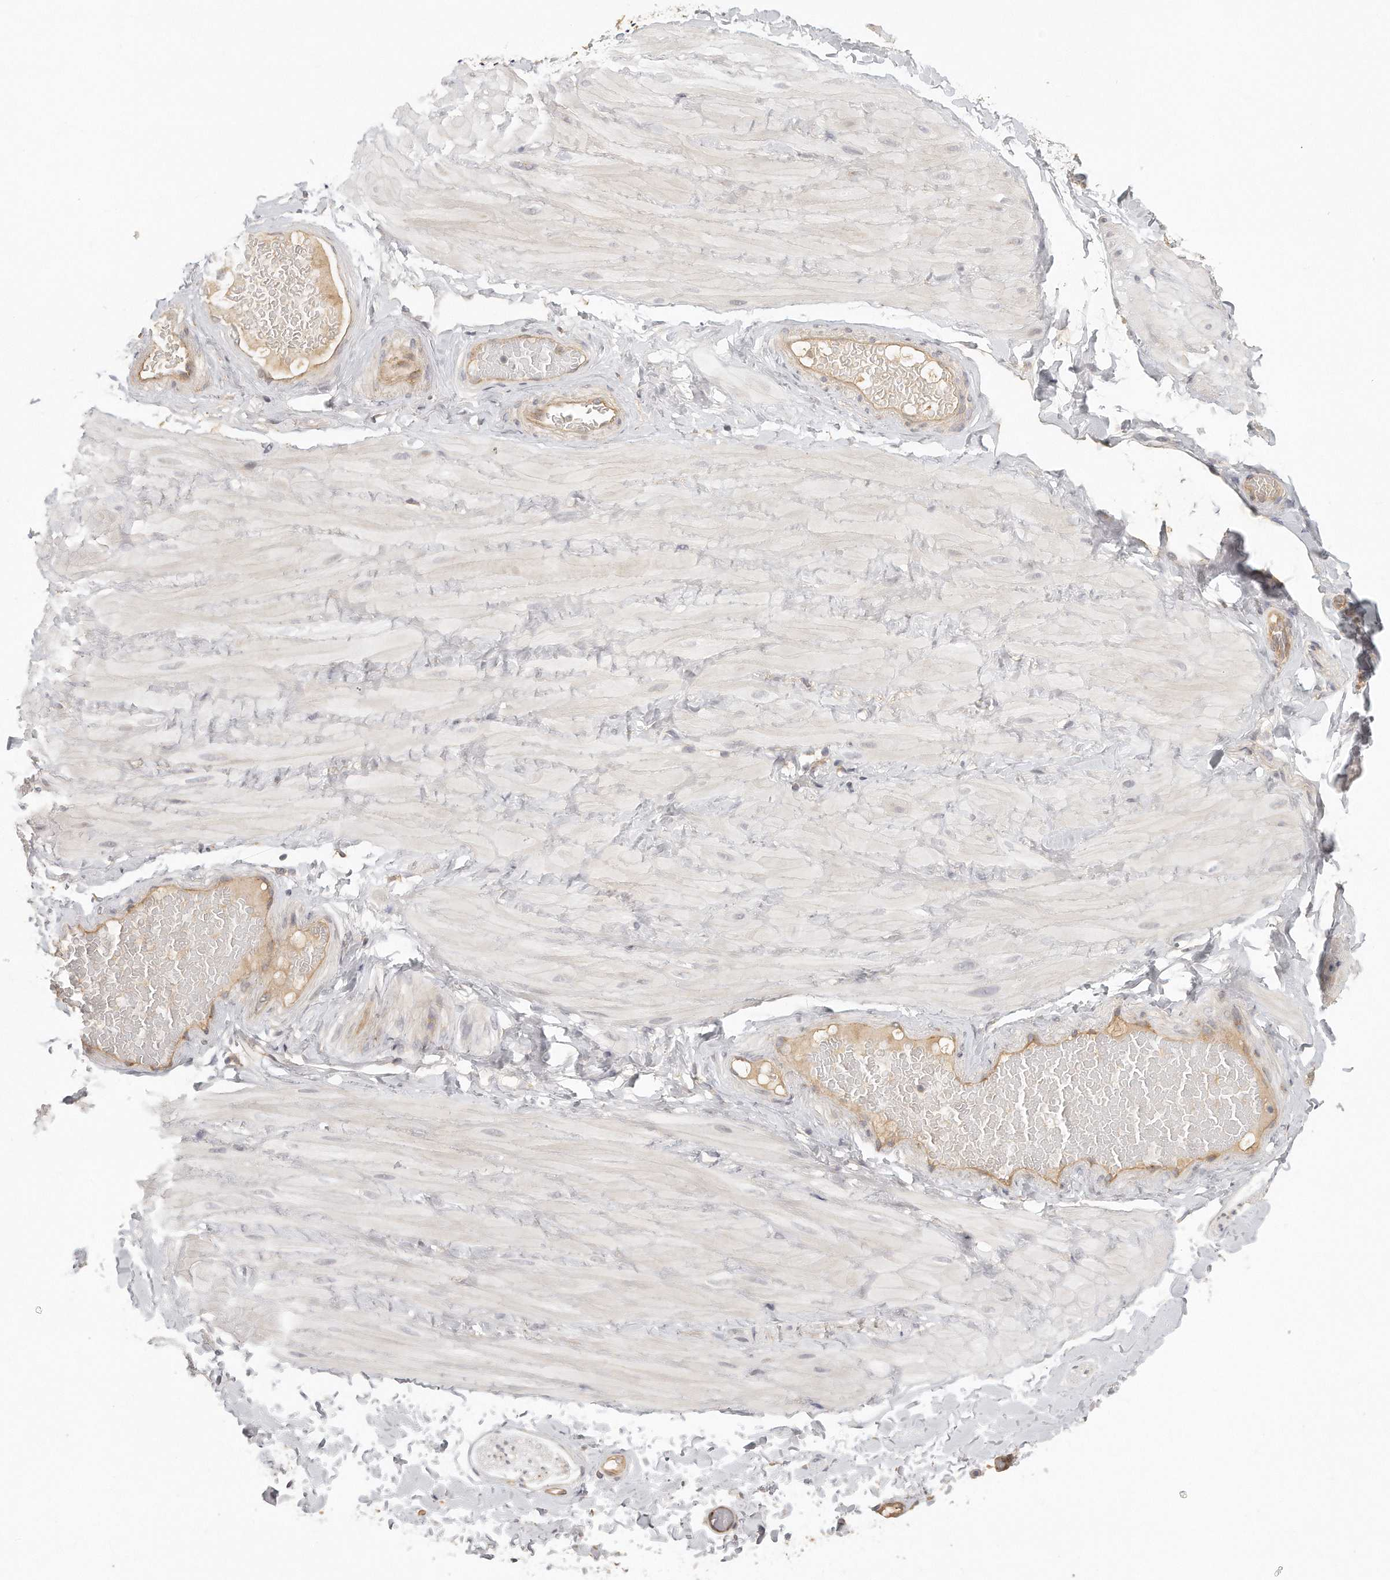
{"staining": {"intensity": "negative", "quantity": "none", "location": "none"}, "tissue": "adipose tissue", "cell_type": "Adipocytes", "image_type": "normal", "snomed": [{"axis": "morphology", "description": "Normal tissue, NOS"}, {"axis": "topography", "description": "Adipose tissue"}, {"axis": "topography", "description": "Vascular tissue"}, {"axis": "topography", "description": "Peripheral nerve tissue"}], "caption": "A micrograph of adipose tissue stained for a protein reveals no brown staining in adipocytes. Nuclei are stained in blue.", "gene": "MTERF4", "patient": {"sex": "male", "age": 25}}